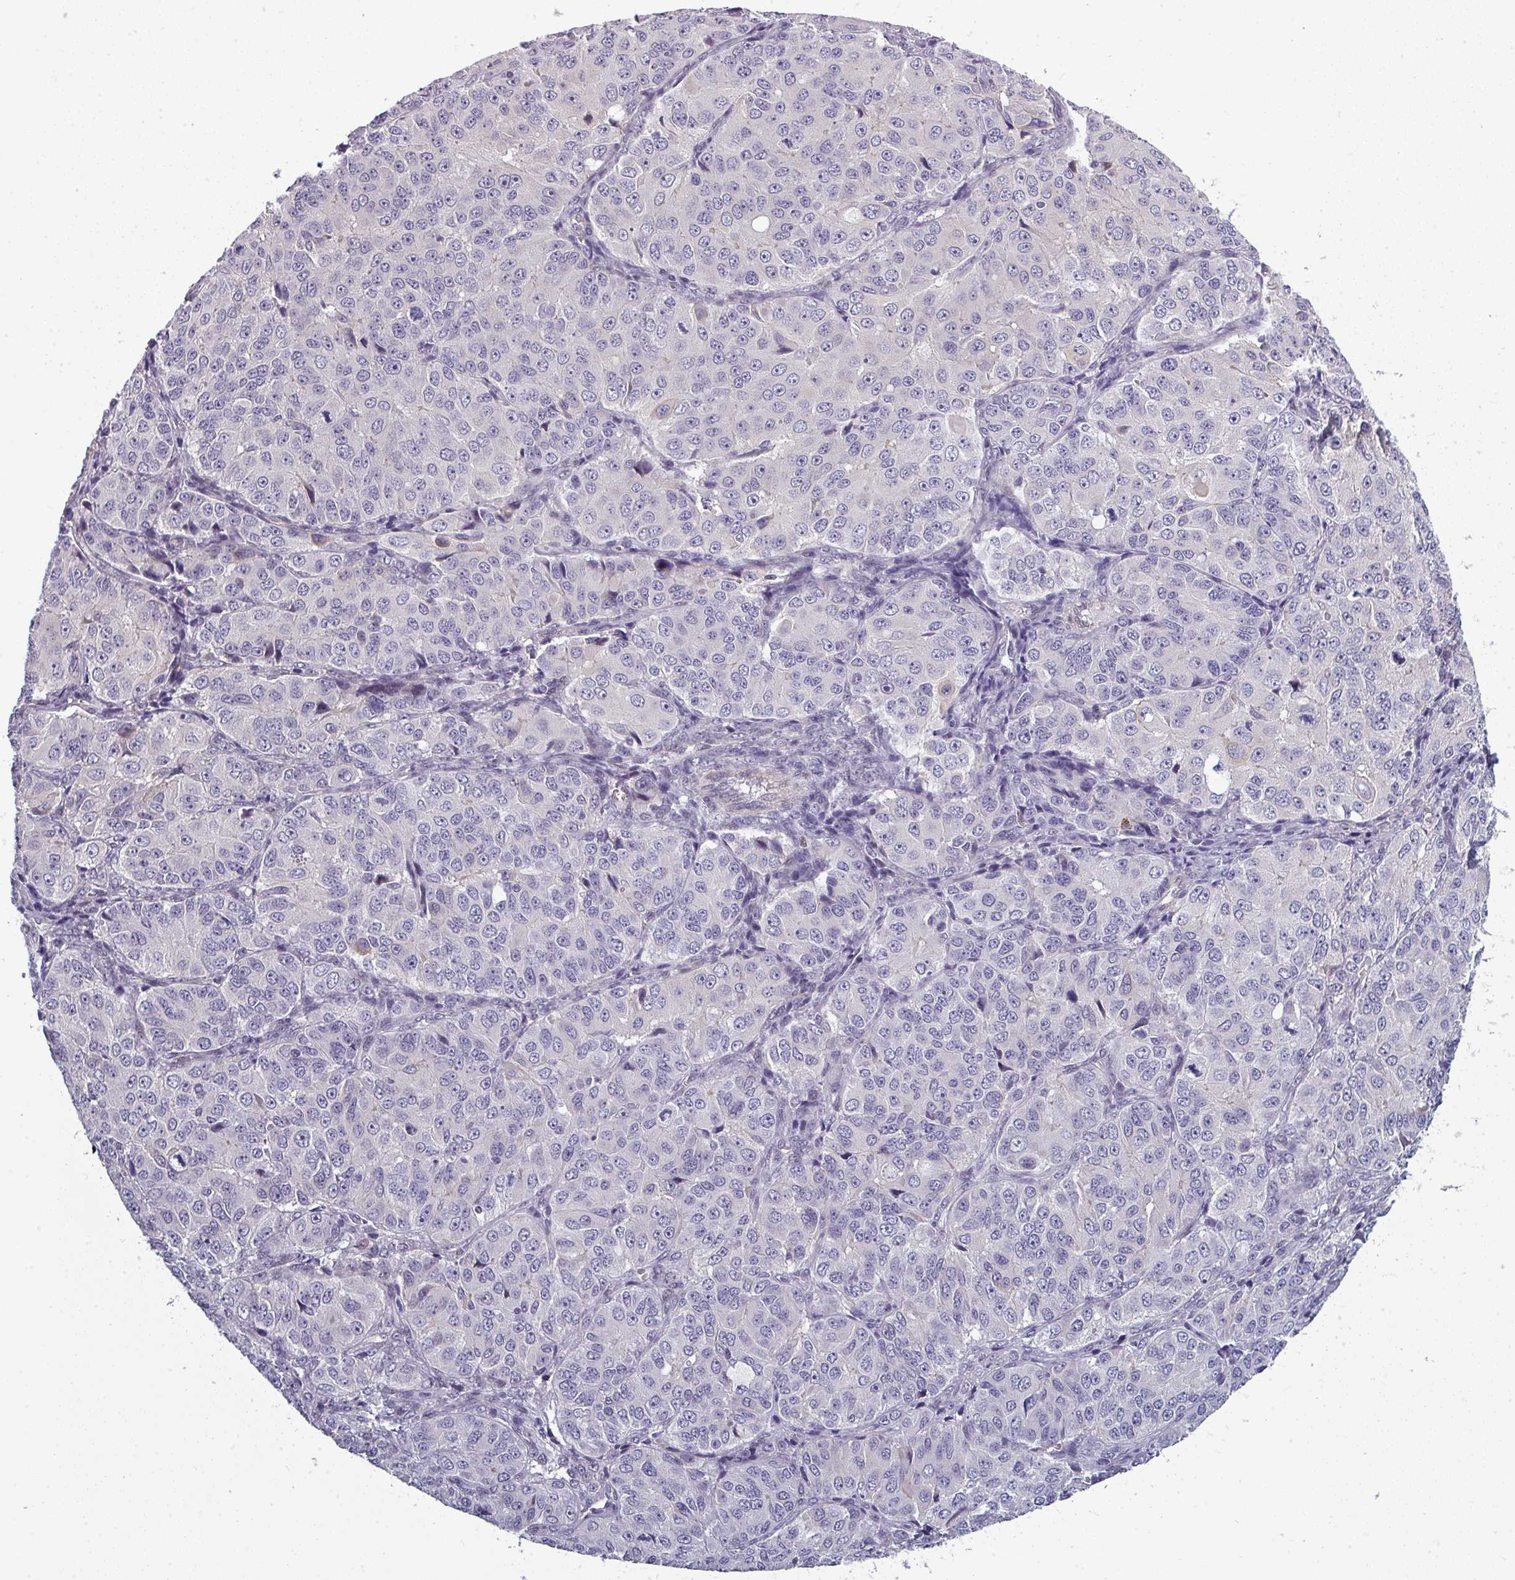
{"staining": {"intensity": "negative", "quantity": "none", "location": "none"}, "tissue": "ovarian cancer", "cell_type": "Tumor cells", "image_type": "cancer", "snomed": [{"axis": "morphology", "description": "Carcinoma, endometroid"}, {"axis": "topography", "description": "Ovary"}], "caption": "Human ovarian cancer (endometroid carcinoma) stained for a protein using IHC reveals no positivity in tumor cells.", "gene": "PRAMEF12", "patient": {"sex": "female", "age": 51}}